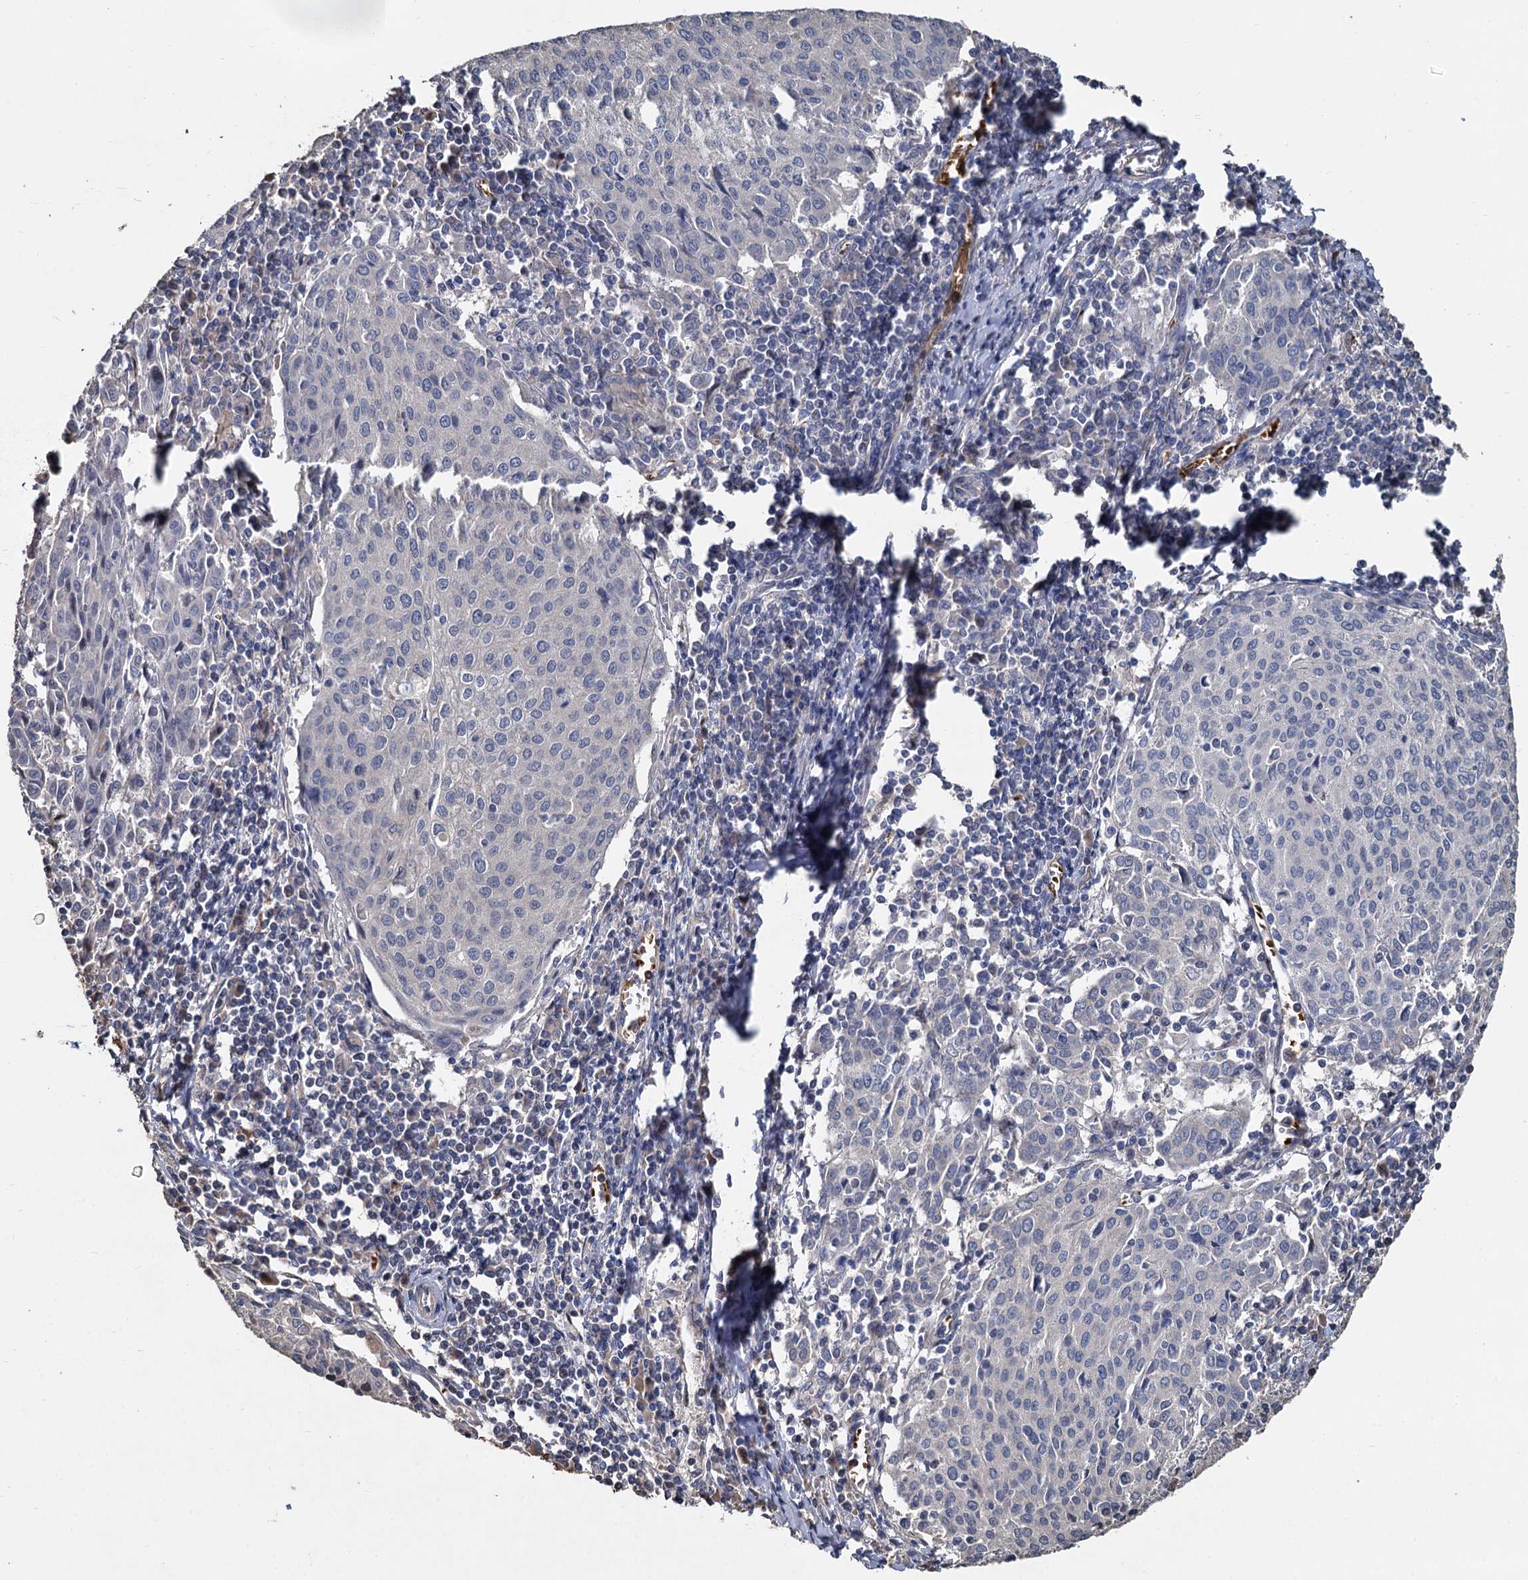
{"staining": {"intensity": "negative", "quantity": "none", "location": "none"}, "tissue": "cervical cancer", "cell_type": "Tumor cells", "image_type": "cancer", "snomed": [{"axis": "morphology", "description": "Squamous cell carcinoma, NOS"}, {"axis": "topography", "description": "Cervix"}], "caption": "DAB immunohistochemical staining of human cervical cancer displays no significant positivity in tumor cells.", "gene": "TCTN2", "patient": {"sex": "female", "age": 46}}